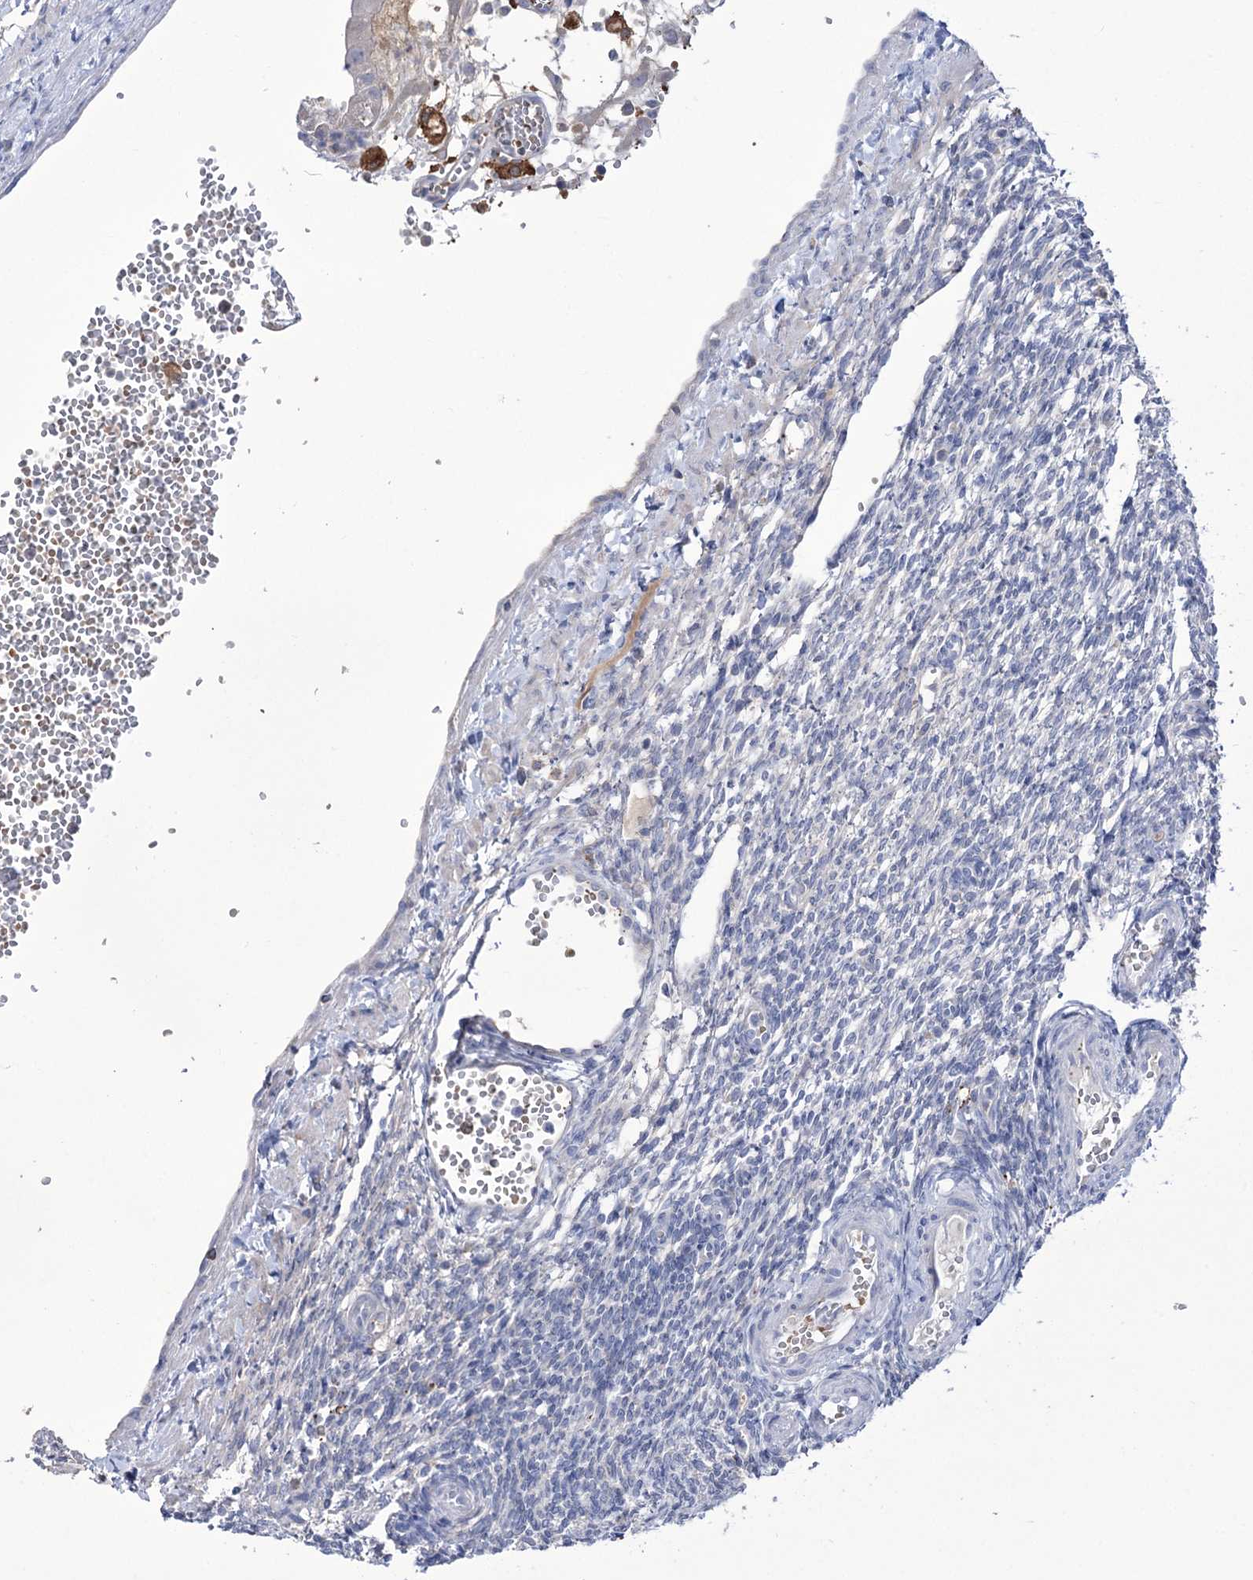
{"staining": {"intensity": "negative", "quantity": "none", "location": "none"}, "tissue": "ovary", "cell_type": "Ovarian stroma cells", "image_type": "normal", "snomed": [{"axis": "morphology", "description": "Normal tissue, NOS"}, {"axis": "morphology", "description": "Cyst, NOS"}, {"axis": "topography", "description": "Ovary"}], "caption": "Ovary stained for a protein using immunohistochemistry (IHC) shows no staining ovarian stroma cells.", "gene": "ZNF622", "patient": {"sex": "female", "age": 33}}